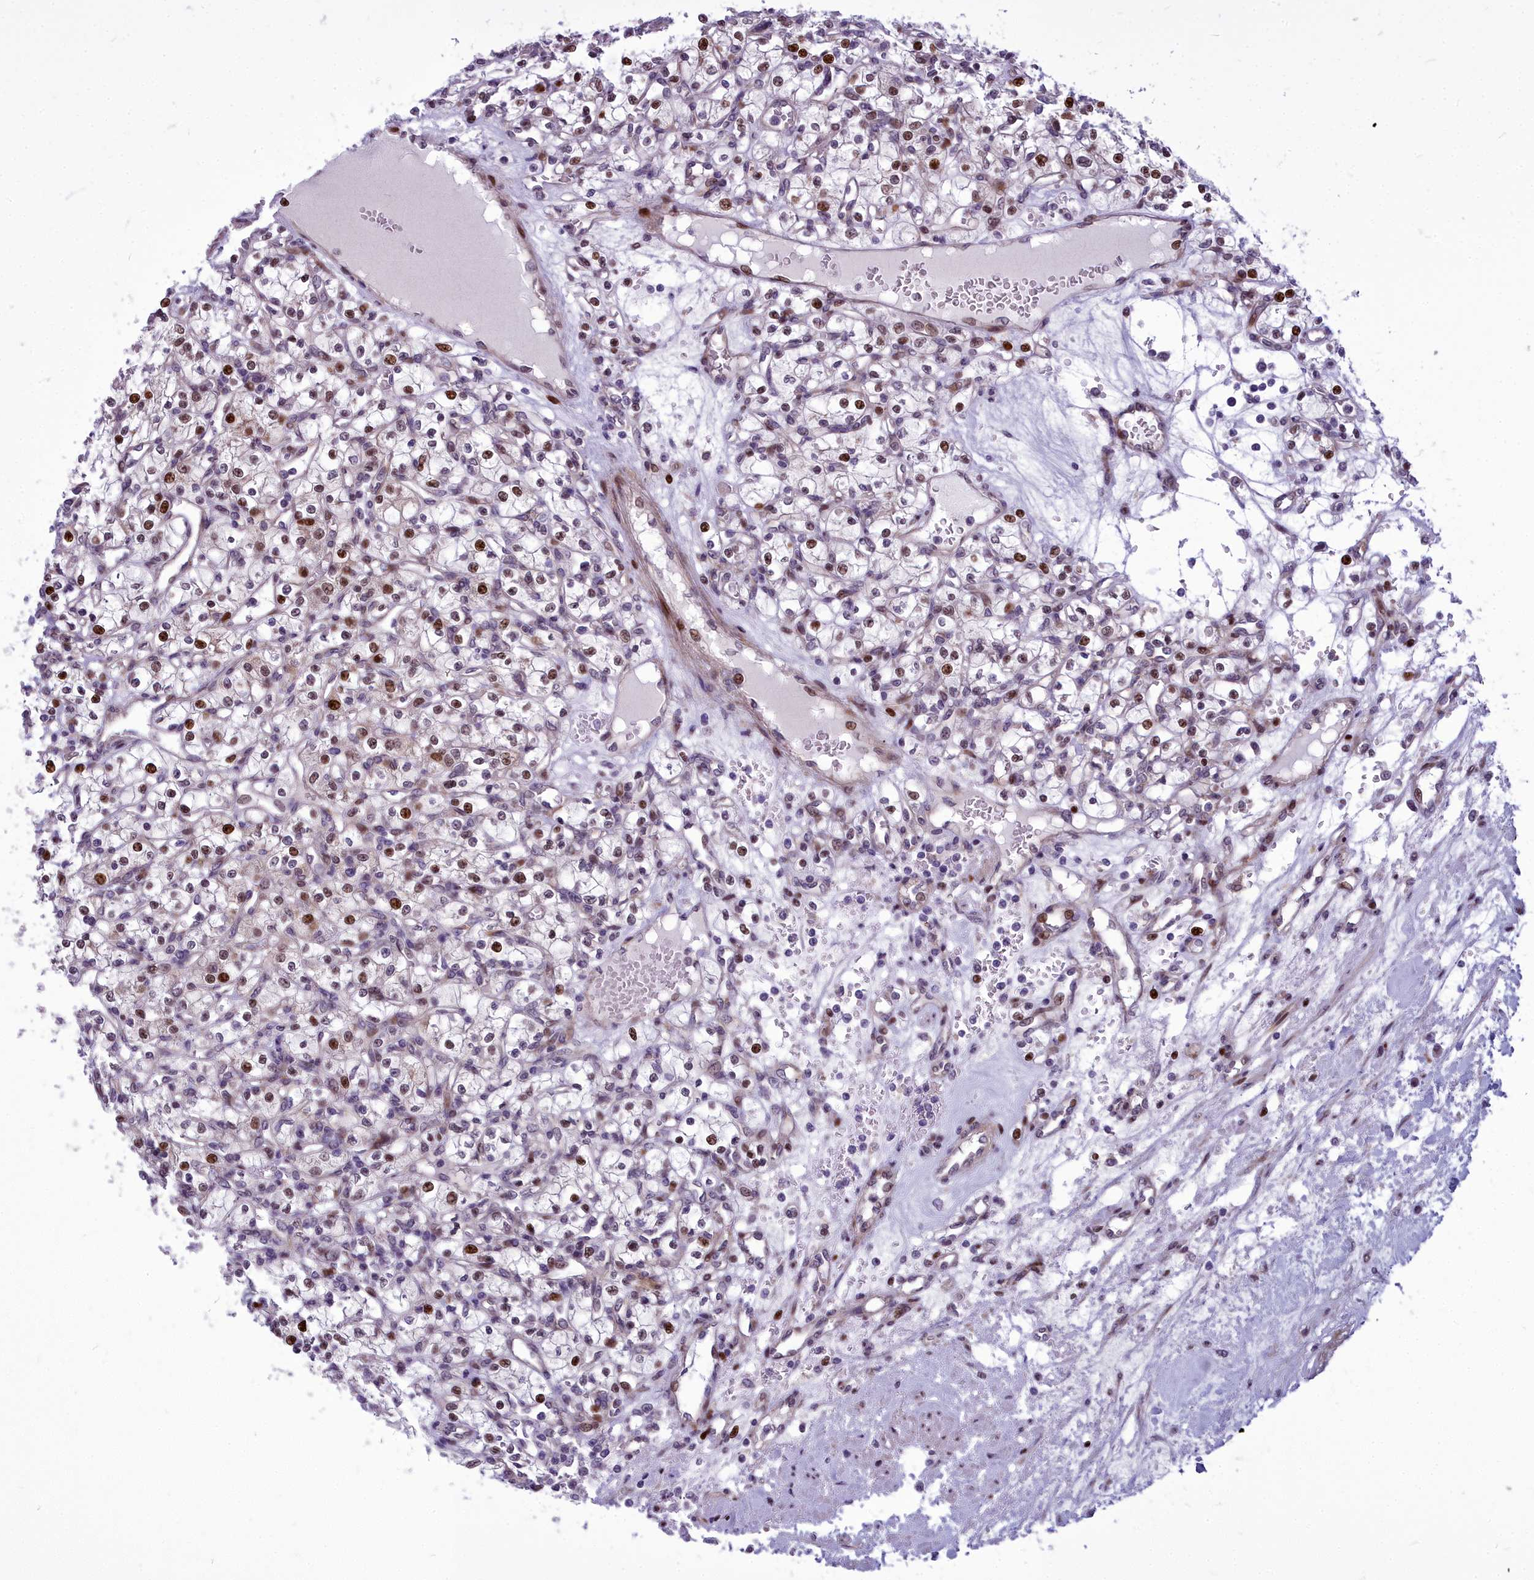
{"staining": {"intensity": "moderate", "quantity": "25%-75%", "location": "nuclear"}, "tissue": "renal cancer", "cell_type": "Tumor cells", "image_type": "cancer", "snomed": [{"axis": "morphology", "description": "Adenocarcinoma, NOS"}, {"axis": "topography", "description": "Kidney"}], "caption": "High-power microscopy captured an immunohistochemistry (IHC) image of renal cancer, revealing moderate nuclear staining in approximately 25%-75% of tumor cells.", "gene": "AP1M1", "patient": {"sex": "female", "age": 59}}